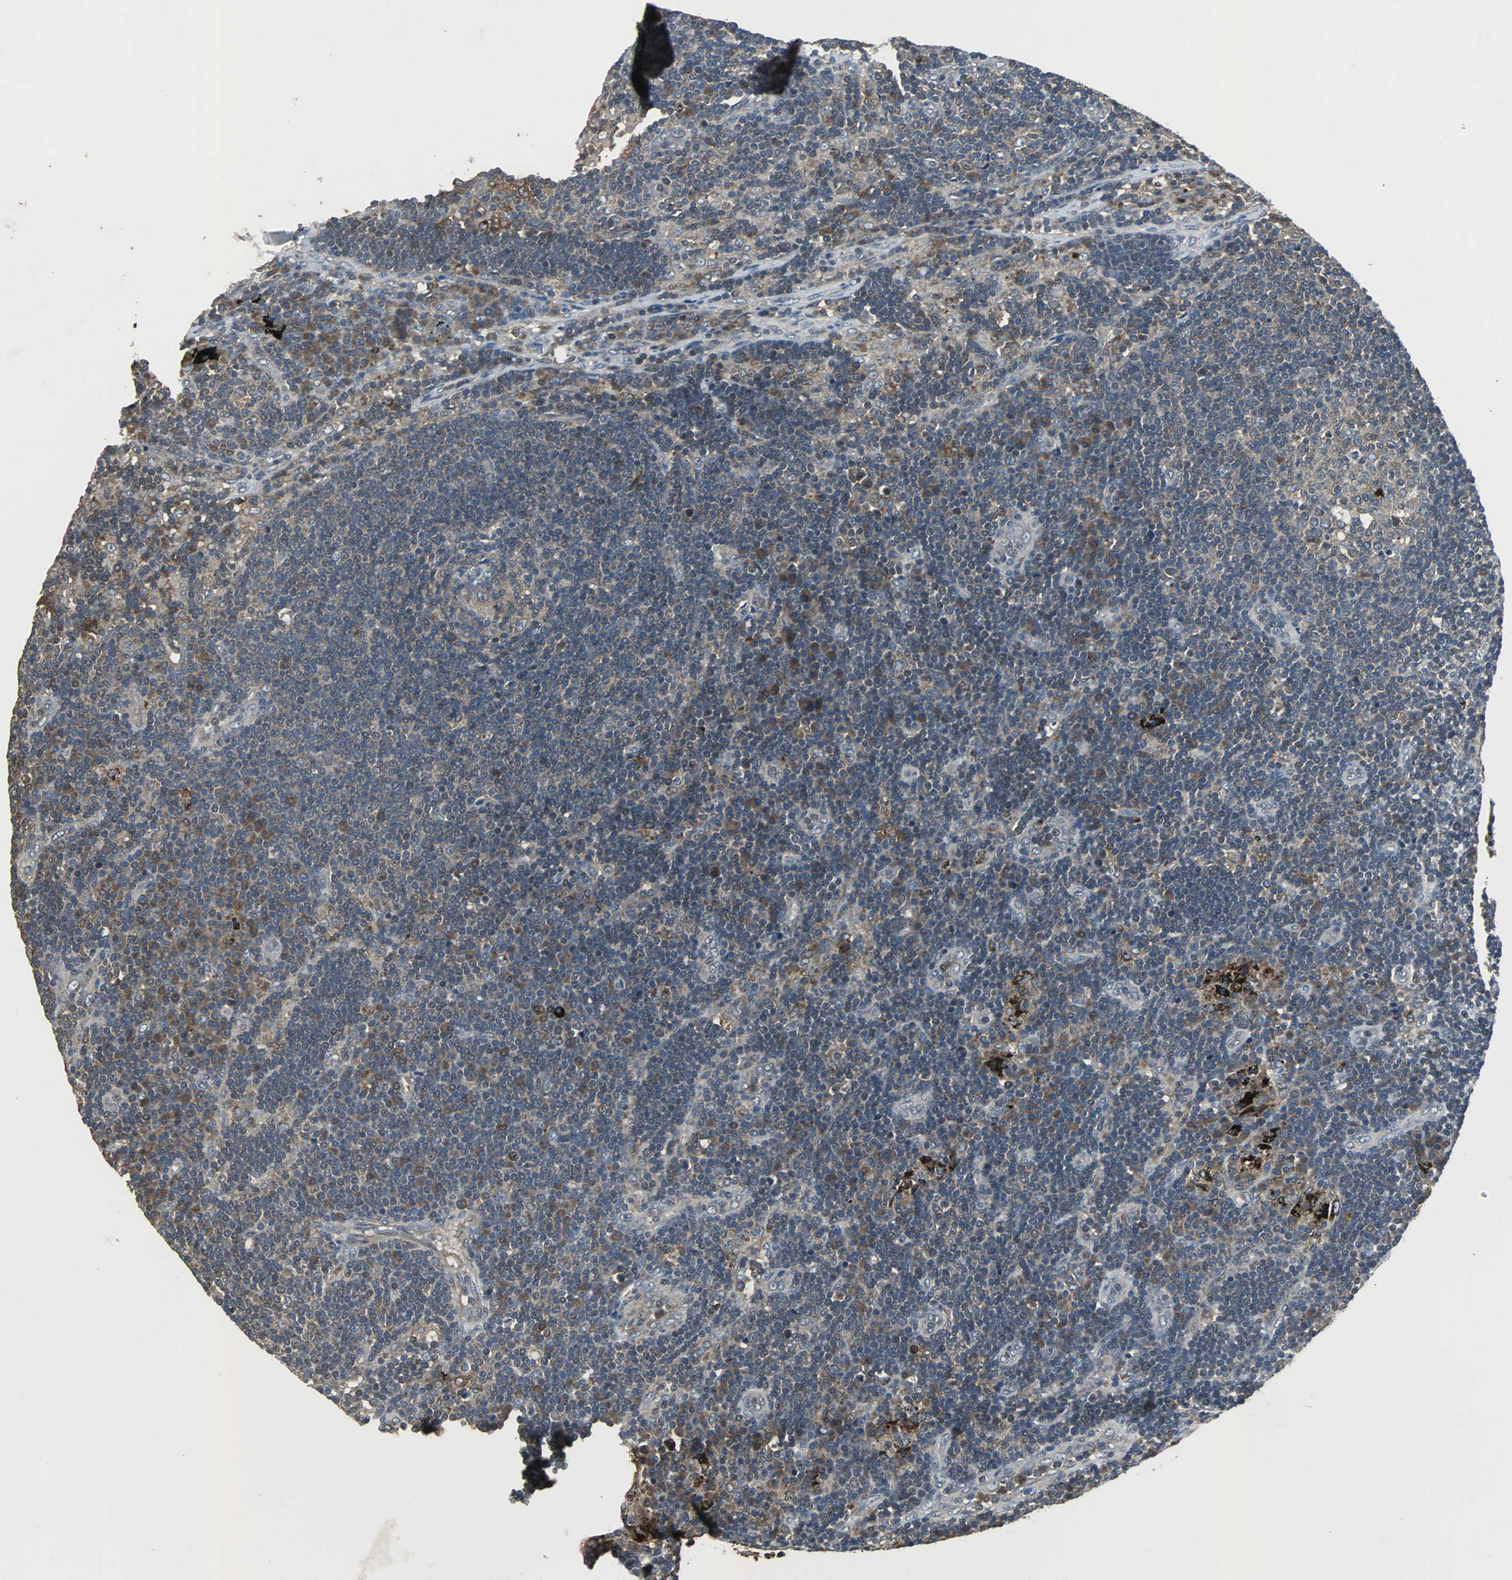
{"staining": {"intensity": "weak", "quantity": "25%-75%", "location": "cytoplasmic/membranous"}, "tissue": "lymph node", "cell_type": "Germinal center cells", "image_type": "normal", "snomed": [{"axis": "morphology", "description": "Normal tissue, NOS"}, {"axis": "morphology", "description": "Squamous cell carcinoma, metastatic, NOS"}, {"axis": "topography", "description": "Lymph node"}], "caption": "A photomicrograph showing weak cytoplasmic/membranous staining in about 25%-75% of germinal center cells in benign lymph node, as visualized by brown immunohistochemical staining.", "gene": "SOS1", "patient": {"sex": "female", "age": 53}}